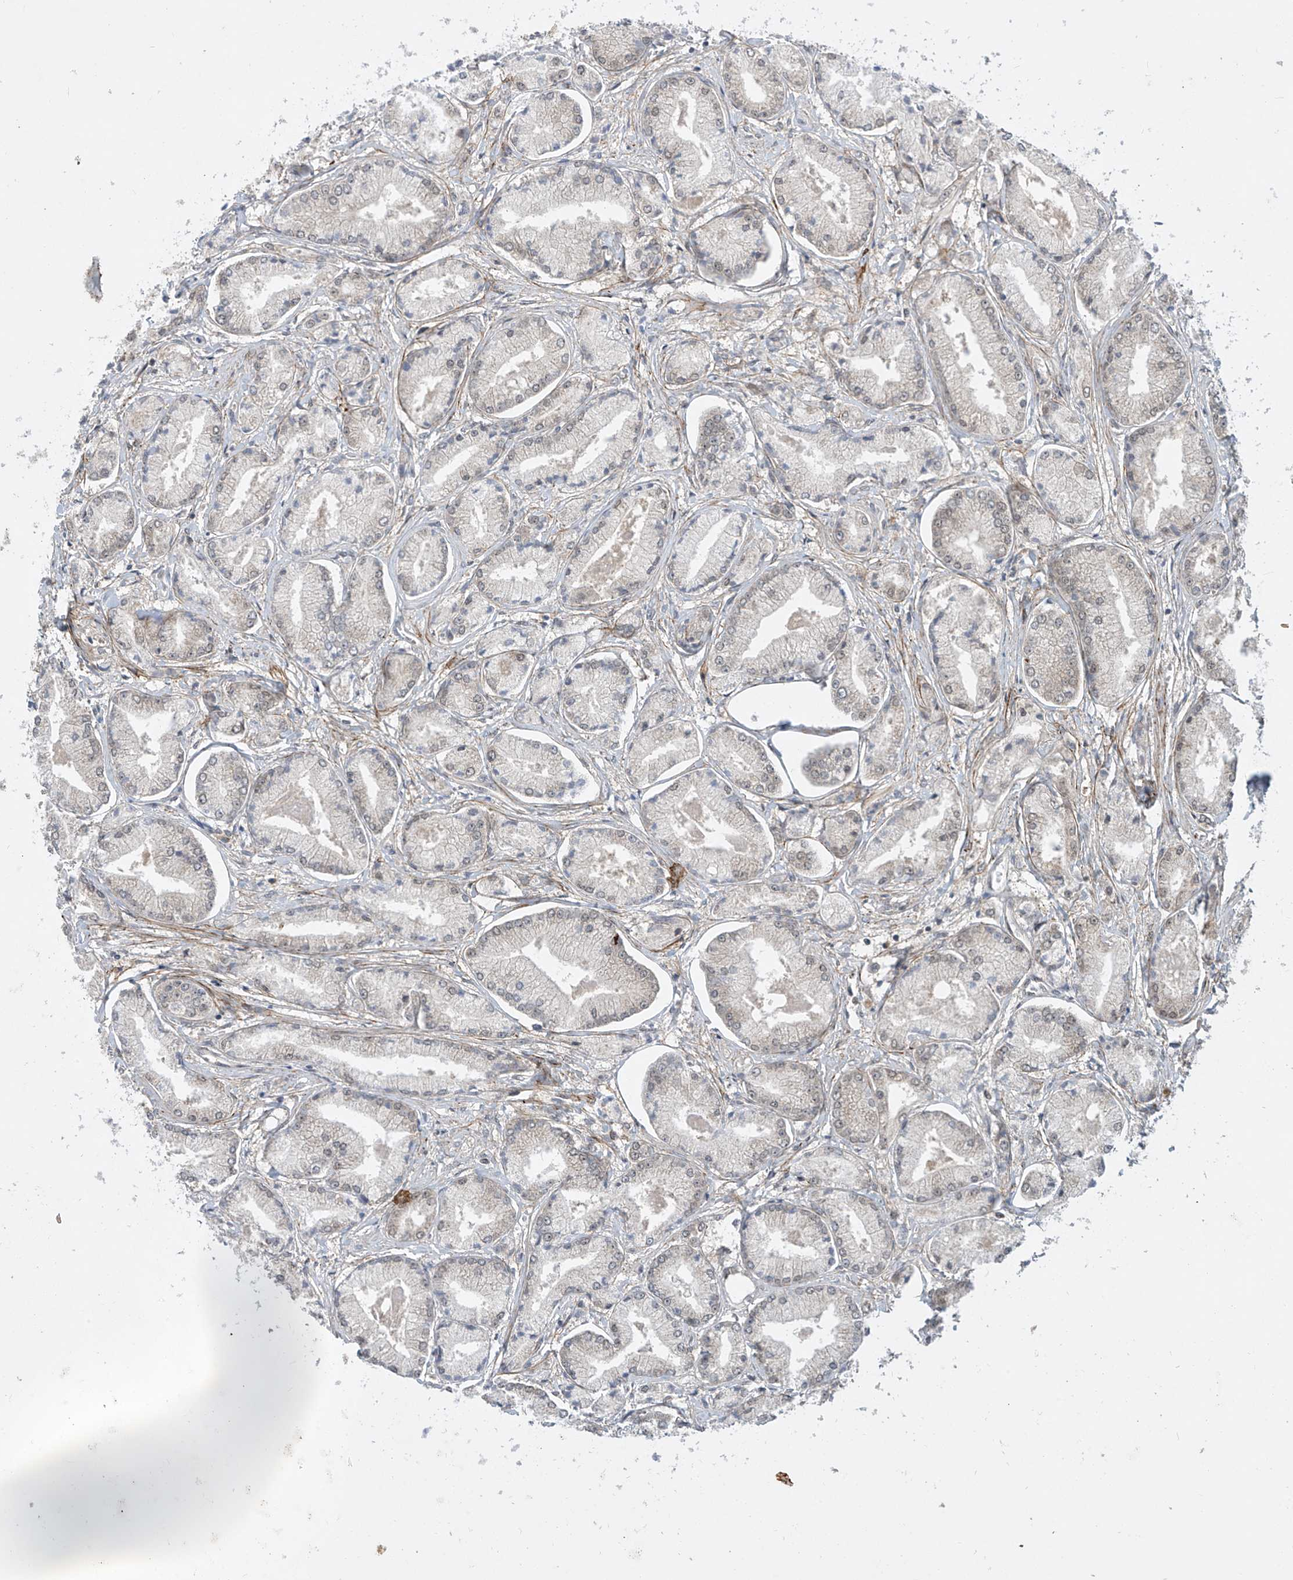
{"staining": {"intensity": "weak", "quantity": "25%-75%", "location": "nuclear"}, "tissue": "prostate cancer", "cell_type": "Tumor cells", "image_type": "cancer", "snomed": [{"axis": "morphology", "description": "Adenocarcinoma, Low grade"}, {"axis": "topography", "description": "Prostate"}], "caption": "Immunohistochemistry (IHC) of human prostate cancer shows low levels of weak nuclear staining in approximately 25%-75% of tumor cells.", "gene": "LAGE3", "patient": {"sex": "male", "age": 60}}